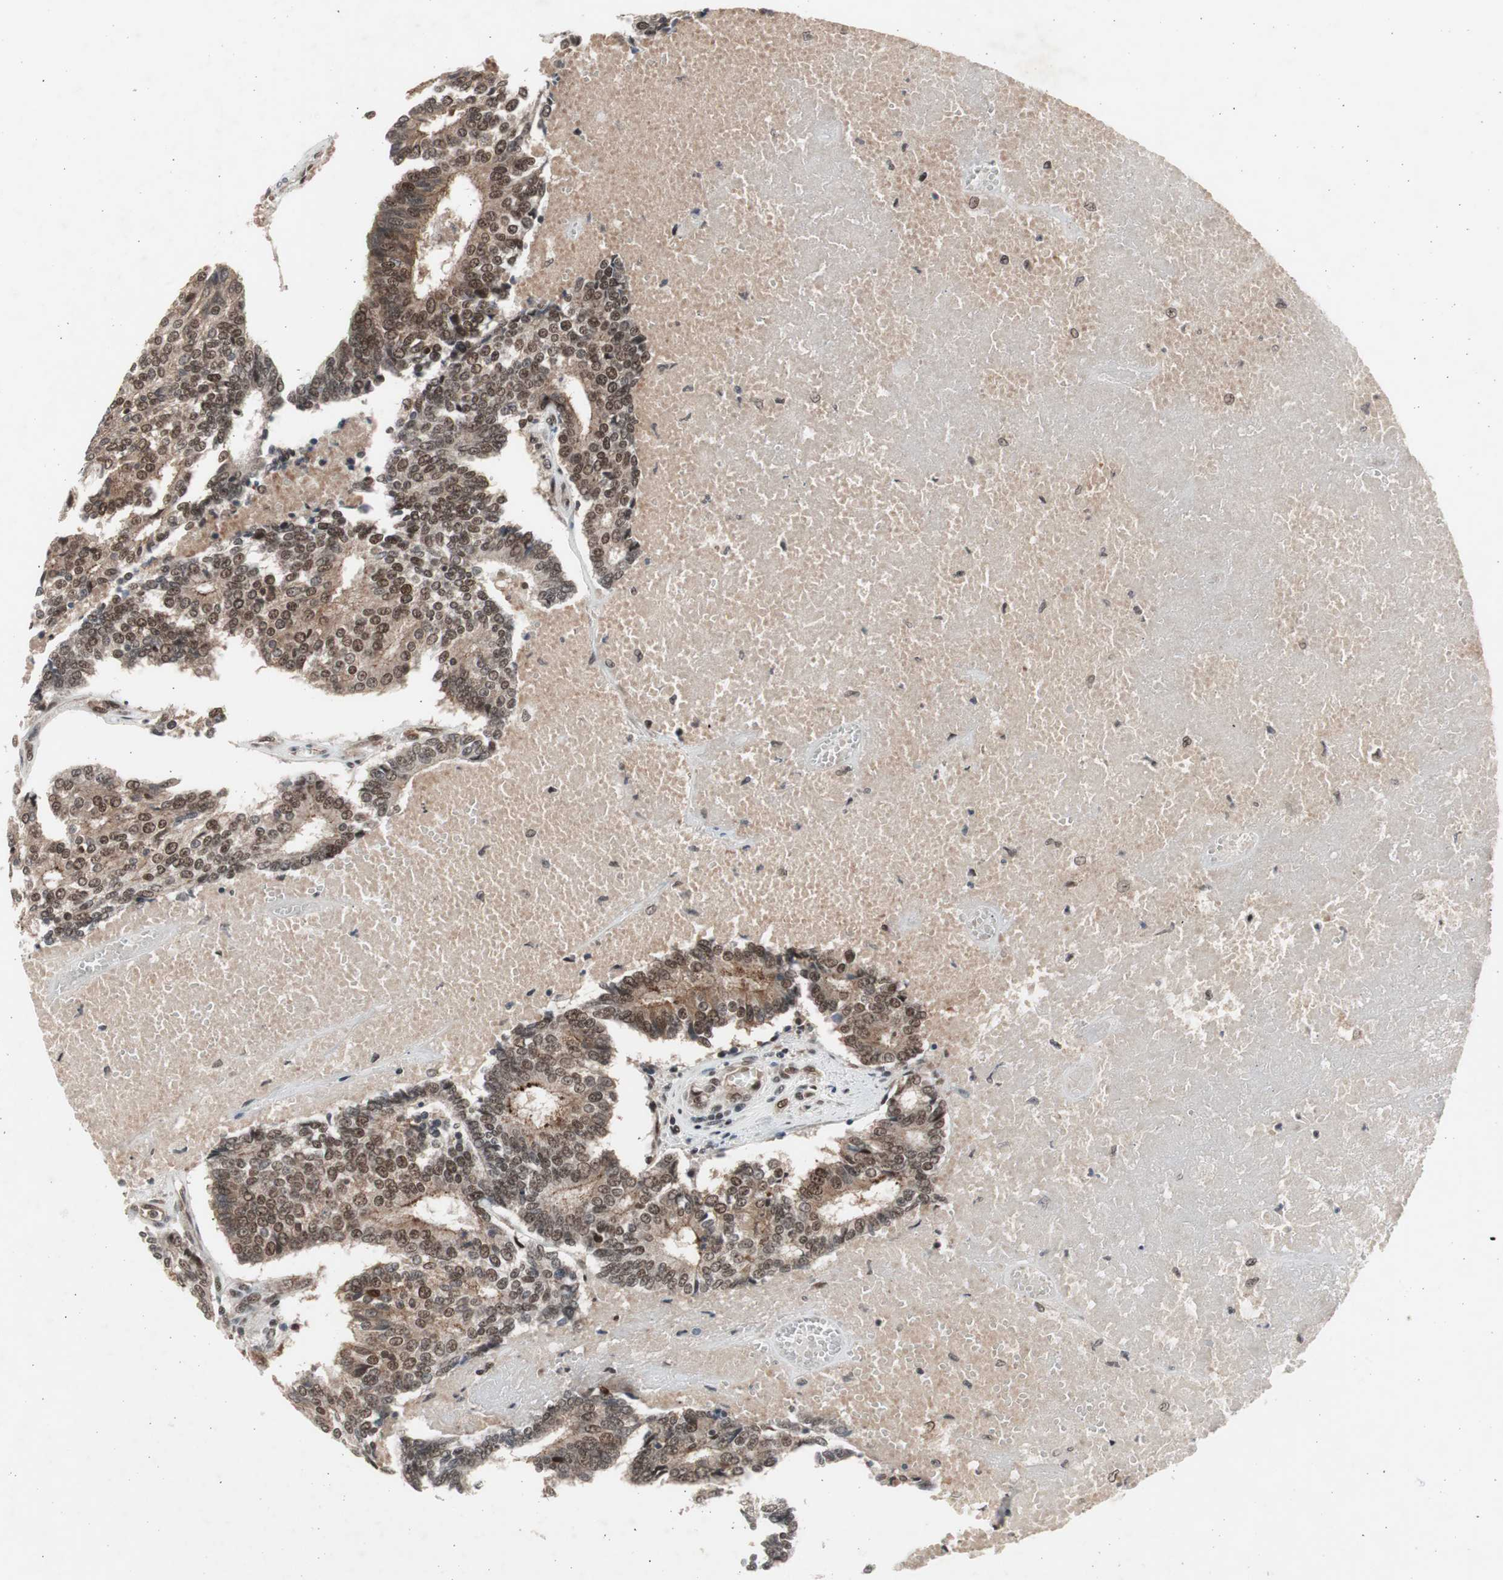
{"staining": {"intensity": "strong", "quantity": ">75%", "location": "cytoplasmic/membranous,nuclear"}, "tissue": "prostate cancer", "cell_type": "Tumor cells", "image_type": "cancer", "snomed": [{"axis": "morphology", "description": "Adenocarcinoma, High grade"}, {"axis": "topography", "description": "Prostate"}], "caption": "Prostate cancer (adenocarcinoma (high-grade)) stained with a brown dye shows strong cytoplasmic/membranous and nuclear positive positivity in about >75% of tumor cells.", "gene": "RPA1", "patient": {"sex": "male", "age": 55}}